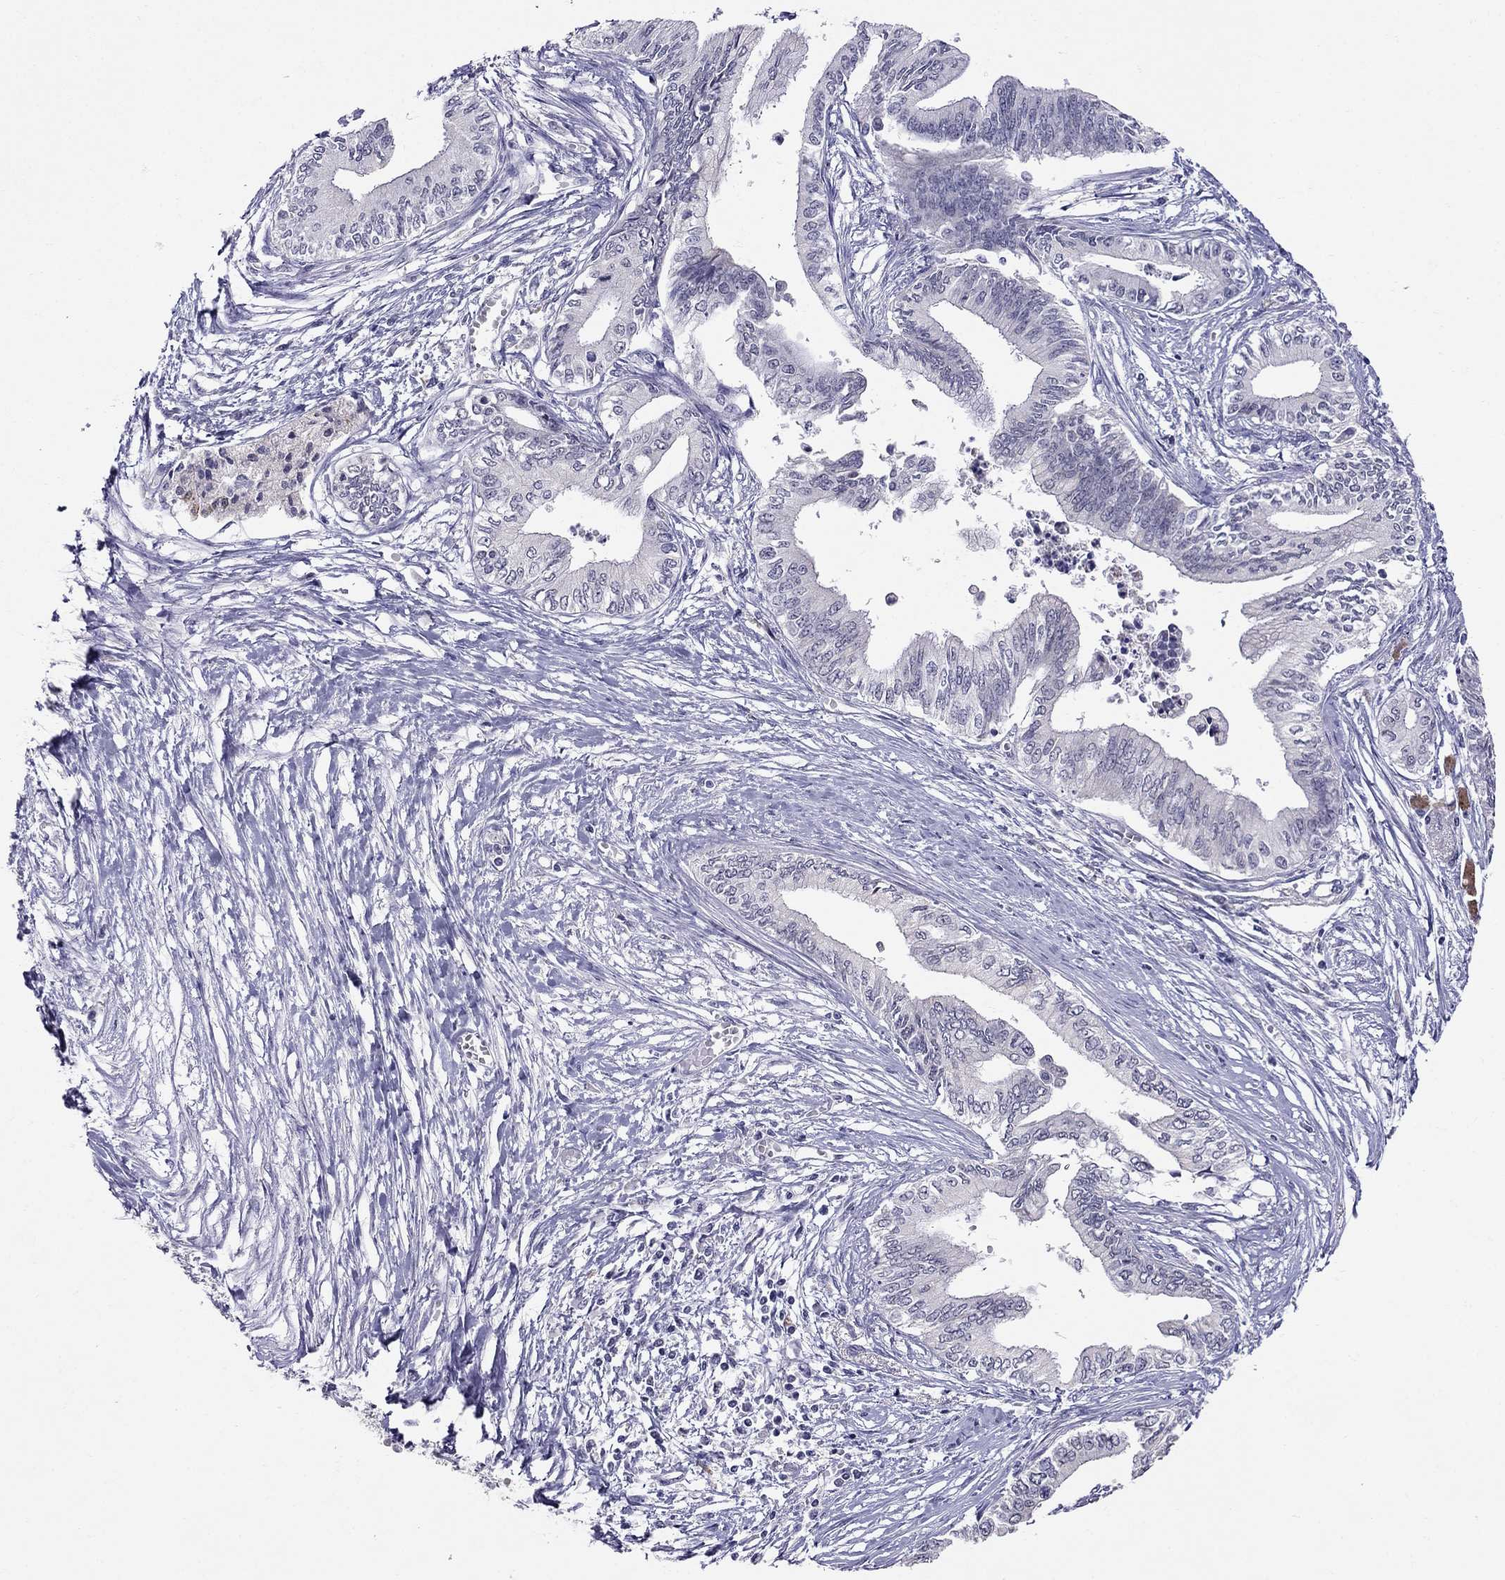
{"staining": {"intensity": "negative", "quantity": "none", "location": "none"}, "tissue": "pancreatic cancer", "cell_type": "Tumor cells", "image_type": "cancer", "snomed": [{"axis": "morphology", "description": "Adenocarcinoma, NOS"}, {"axis": "topography", "description": "Pancreas"}], "caption": "Human pancreatic cancer (adenocarcinoma) stained for a protein using IHC reveals no staining in tumor cells.", "gene": "MYO3B", "patient": {"sex": "female", "age": 61}}